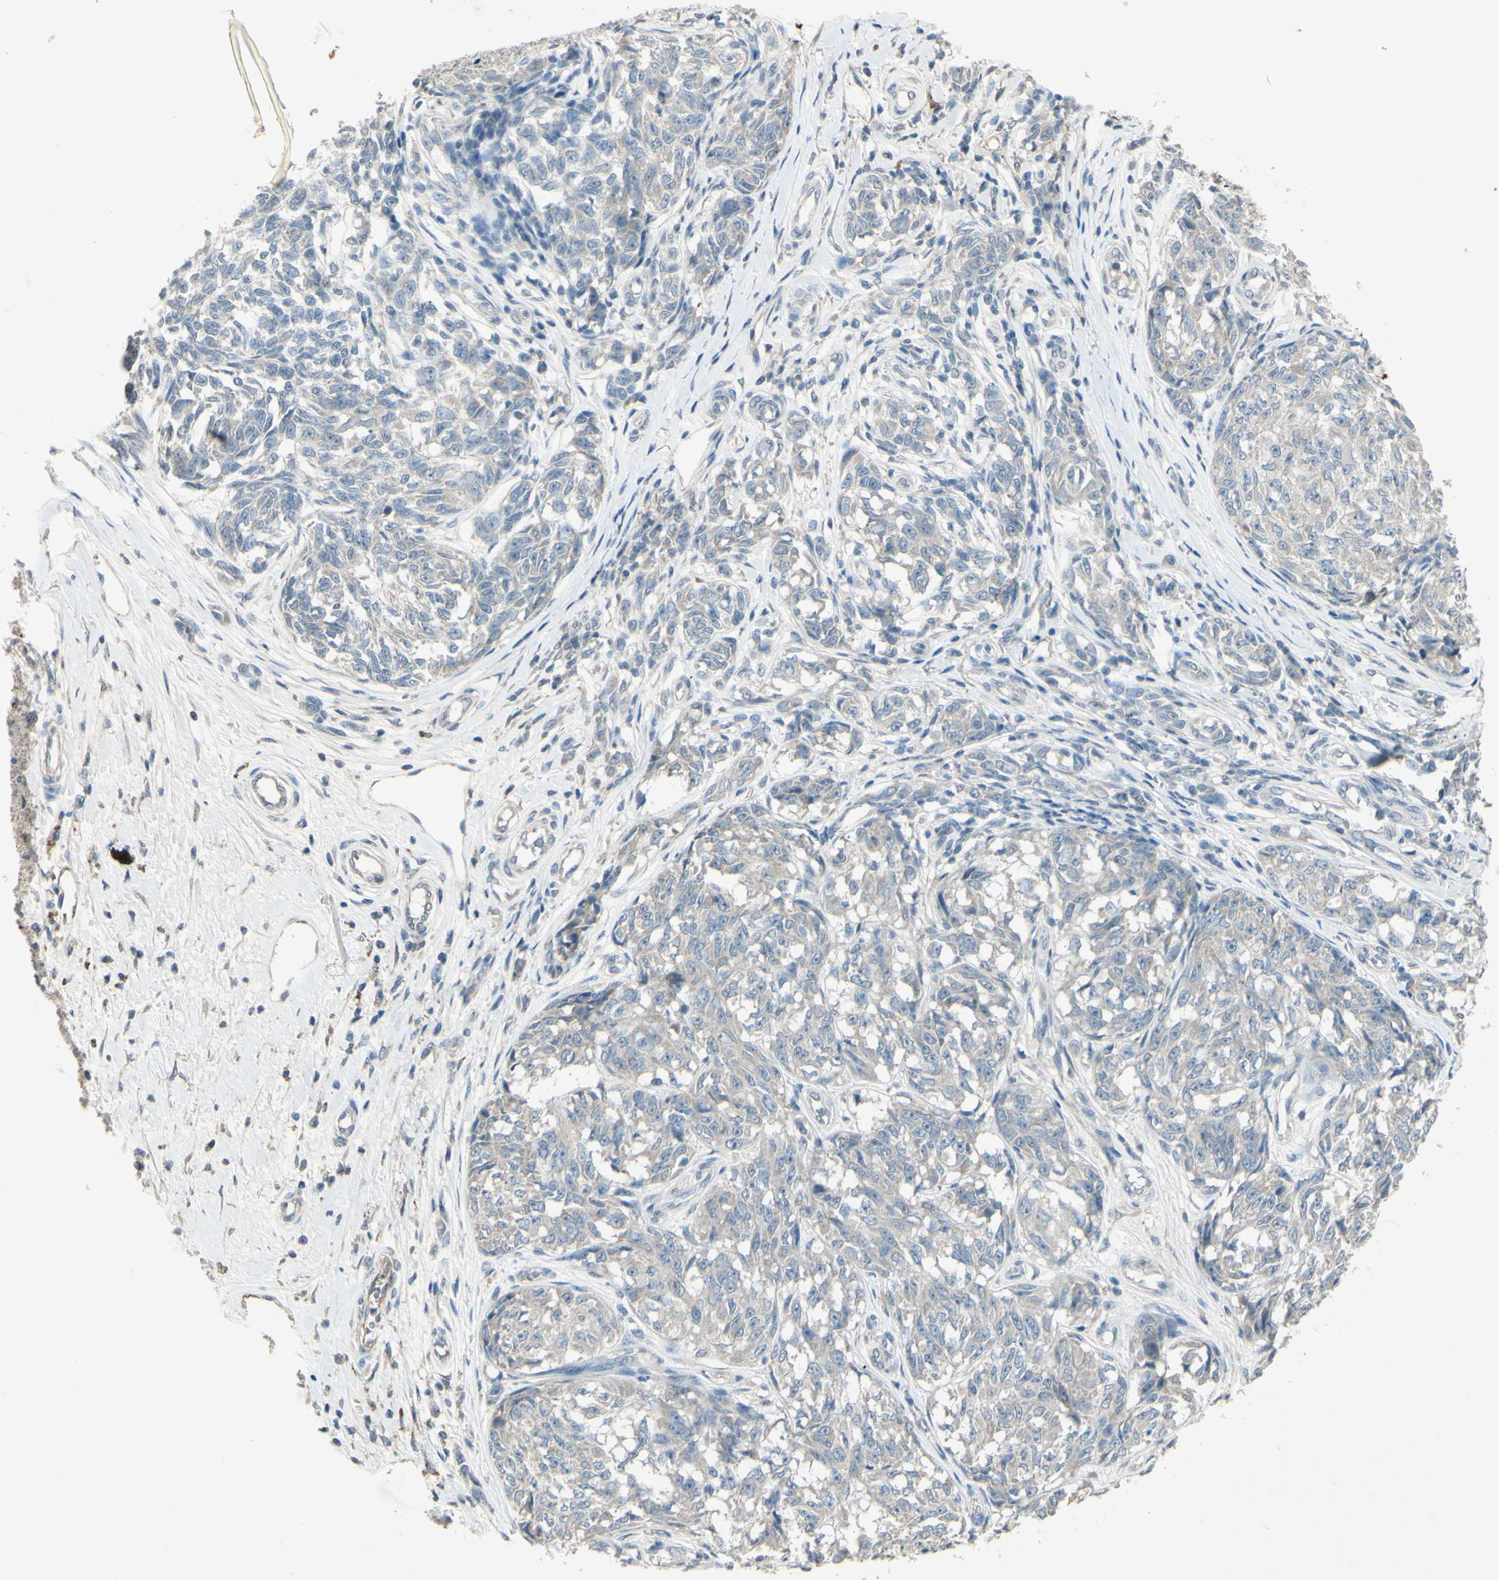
{"staining": {"intensity": "weak", "quantity": "25%-75%", "location": "cytoplasmic/membranous"}, "tissue": "melanoma", "cell_type": "Tumor cells", "image_type": "cancer", "snomed": [{"axis": "morphology", "description": "Malignant melanoma, NOS"}, {"axis": "topography", "description": "Skin"}], "caption": "IHC image of human malignant melanoma stained for a protein (brown), which displays low levels of weak cytoplasmic/membranous expression in approximately 25%-75% of tumor cells.", "gene": "TIMM21", "patient": {"sex": "female", "age": 64}}